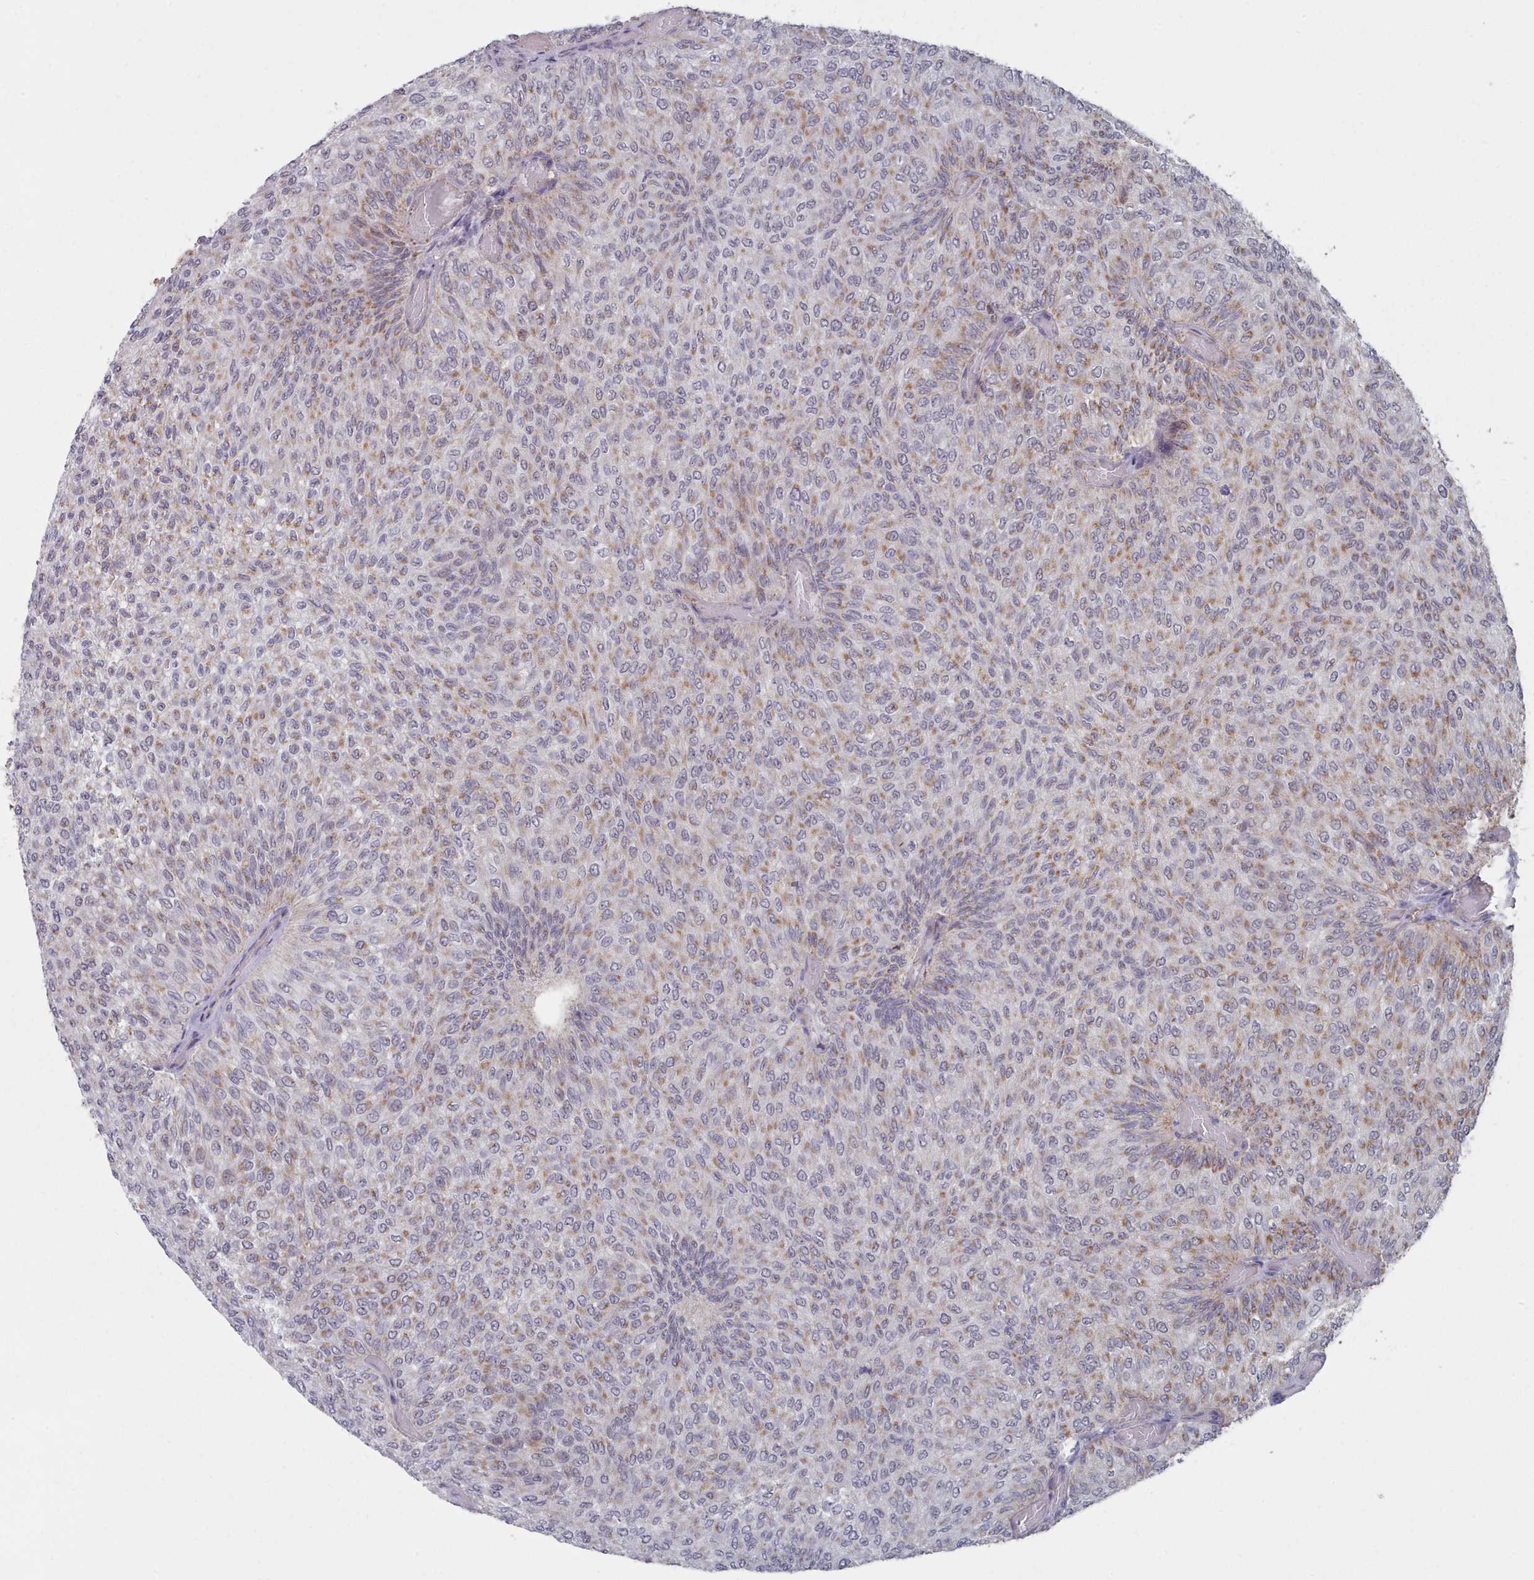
{"staining": {"intensity": "moderate", "quantity": "25%-75%", "location": "cytoplasmic/membranous"}, "tissue": "urothelial cancer", "cell_type": "Tumor cells", "image_type": "cancer", "snomed": [{"axis": "morphology", "description": "Urothelial carcinoma, Low grade"}, {"axis": "topography", "description": "Urinary bladder"}], "caption": "A brown stain shows moderate cytoplasmic/membranous expression of a protein in human urothelial carcinoma (low-grade) tumor cells.", "gene": "TRARG1", "patient": {"sex": "male", "age": 78}}